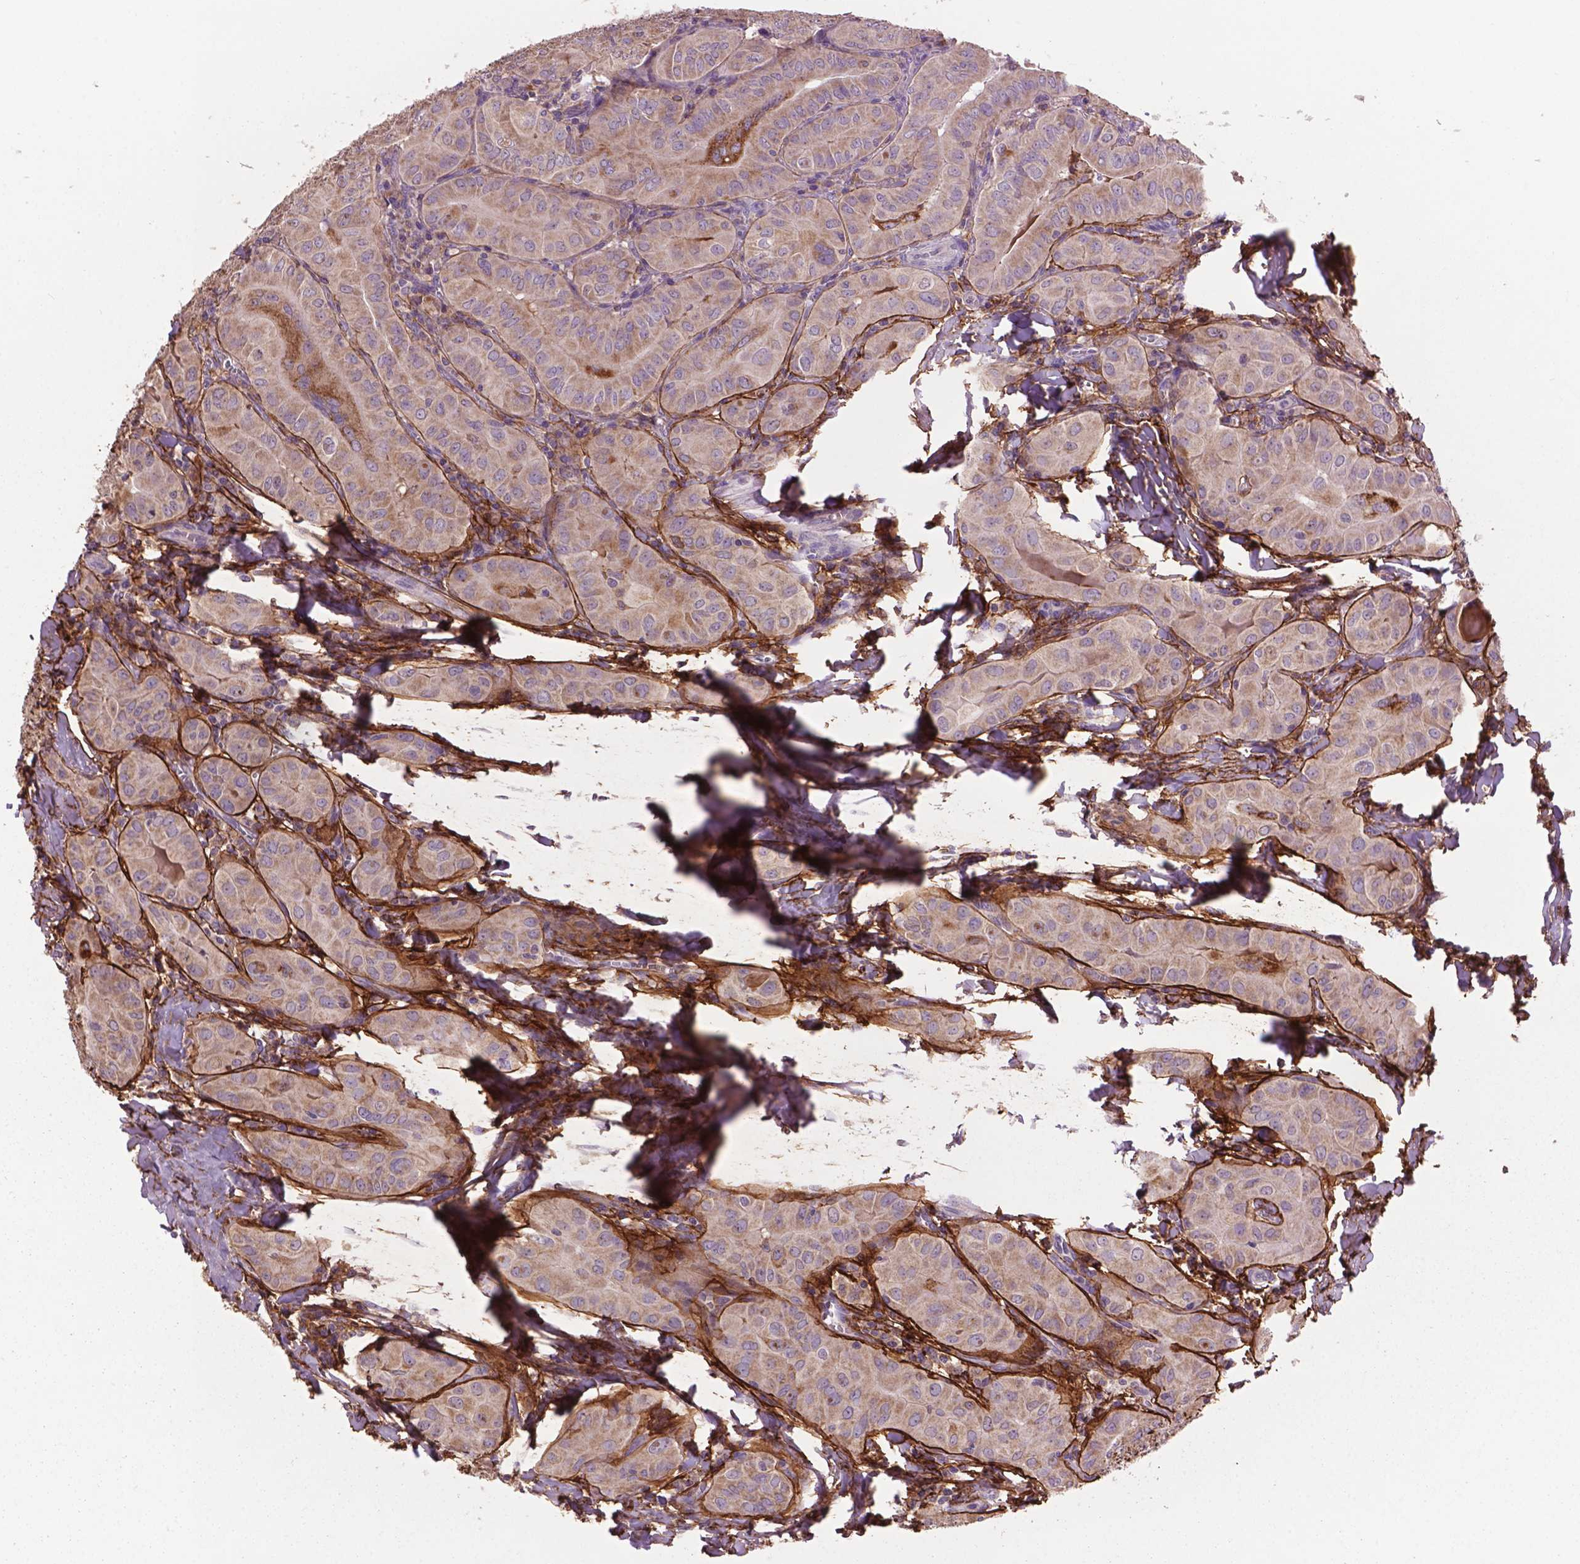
{"staining": {"intensity": "weak", "quantity": "<25%", "location": "cytoplasmic/membranous"}, "tissue": "thyroid cancer", "cell_type": "Tumor cells", "image_type": "cancer", "snomed": [{"axis": "morphology", "description": "Papillary adenocarcinoma, NOS"}, {"axis": "topography", "description": "Thyroid gland"}], "caption": "Immunohistochemical staining of thyroid cancer (papillary adenocarcinoma) demonstrates no significant expression in tumor cells.", "gene": "LRRC3C", "patient": {"sex": "female", "age": 37}}